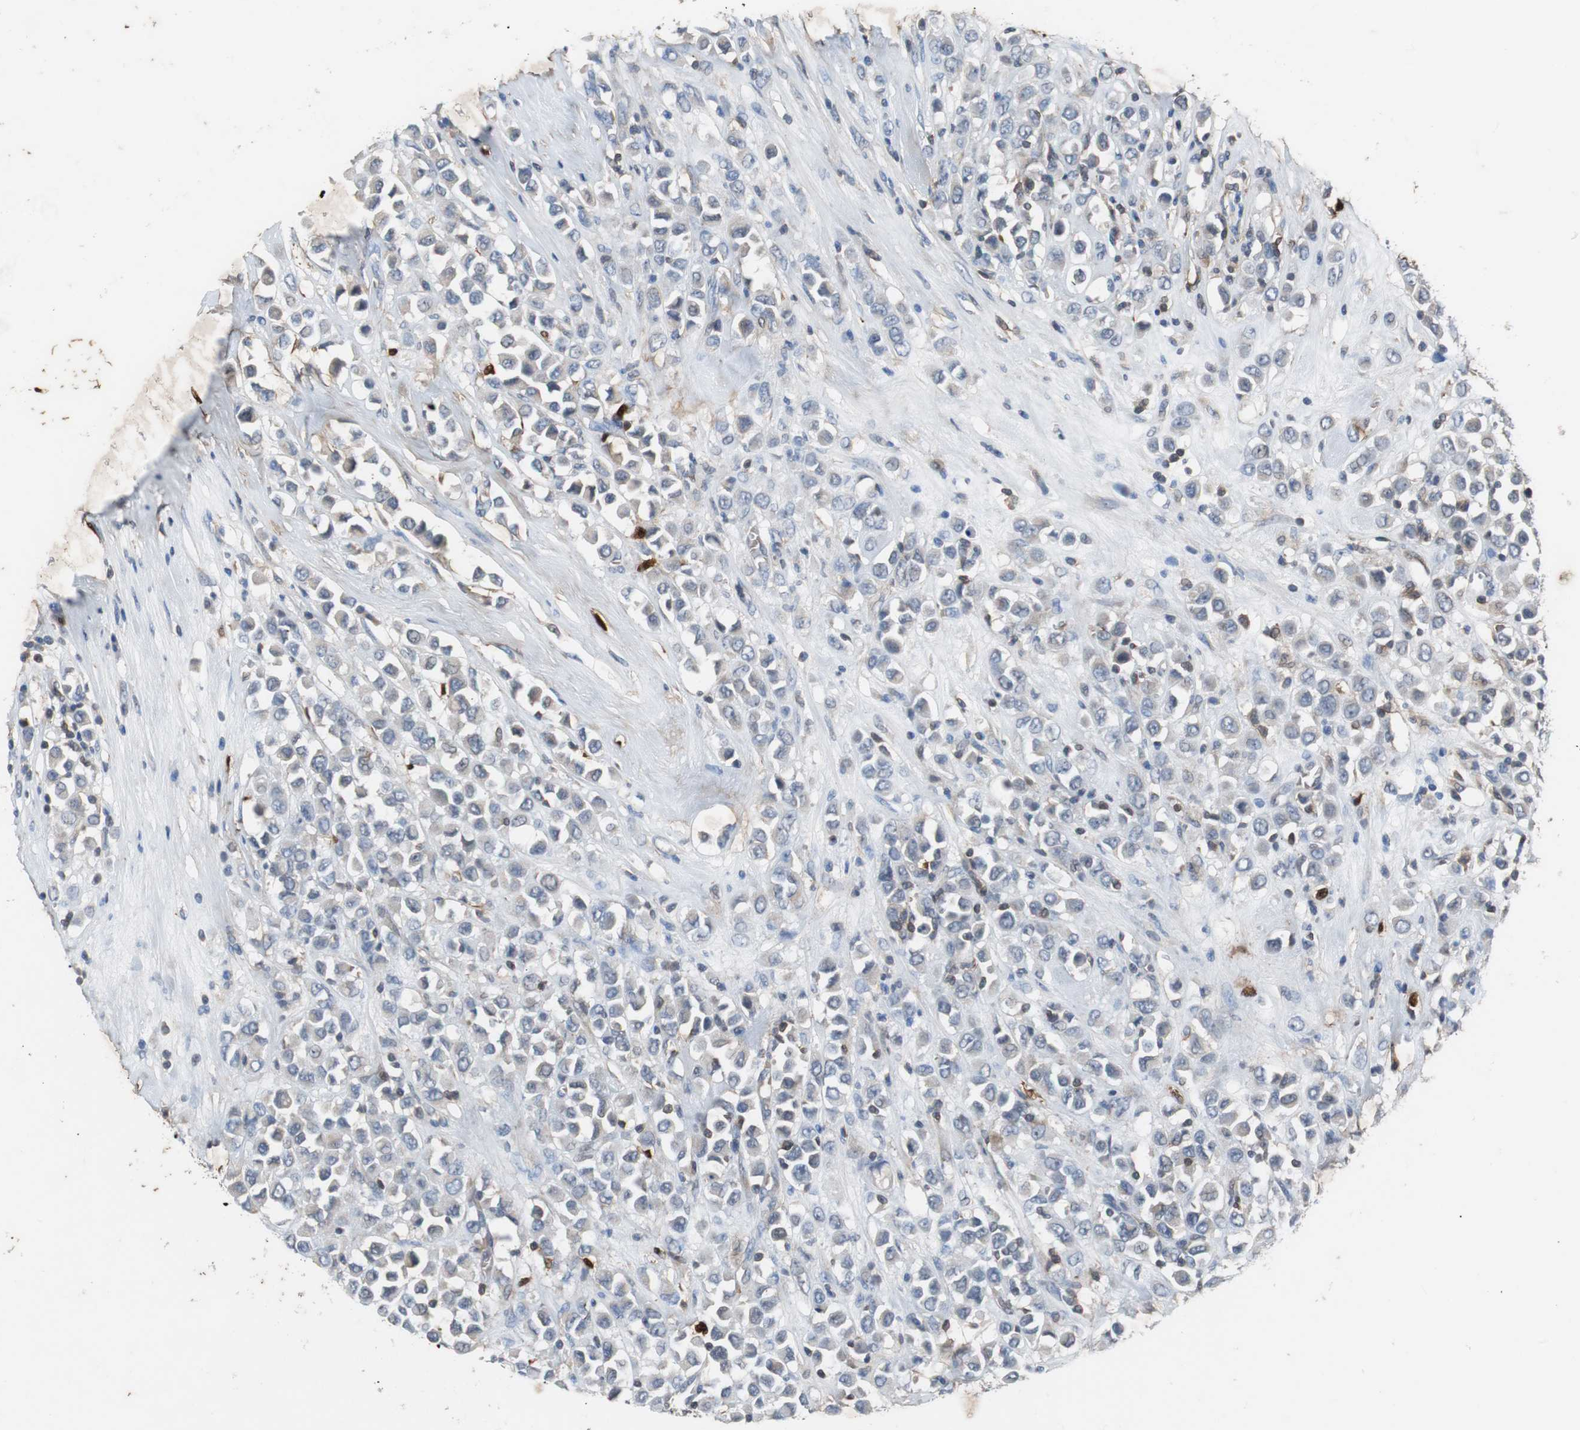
{"staining": {"intensity": "weak", "quantity": "<25%", "location": "cytoplasmic/membranous"}, "tissue": "breast cancer", "cell_type": "Tumor cells", "image_type": "cancer", "snomed": [{"axis": "morphology", "description": "Duct carcinoma"}, {"axis": "topography", "description": "Breast"}], "caption": "DAB (3,3'-diaminobenzidine) immunohistochemical staining of human intraductal carcinoma (breast) exhibits no significant expression in tumor cells.", "gene": "CALB2", "patient": {"sex": "female", "age": 61}}